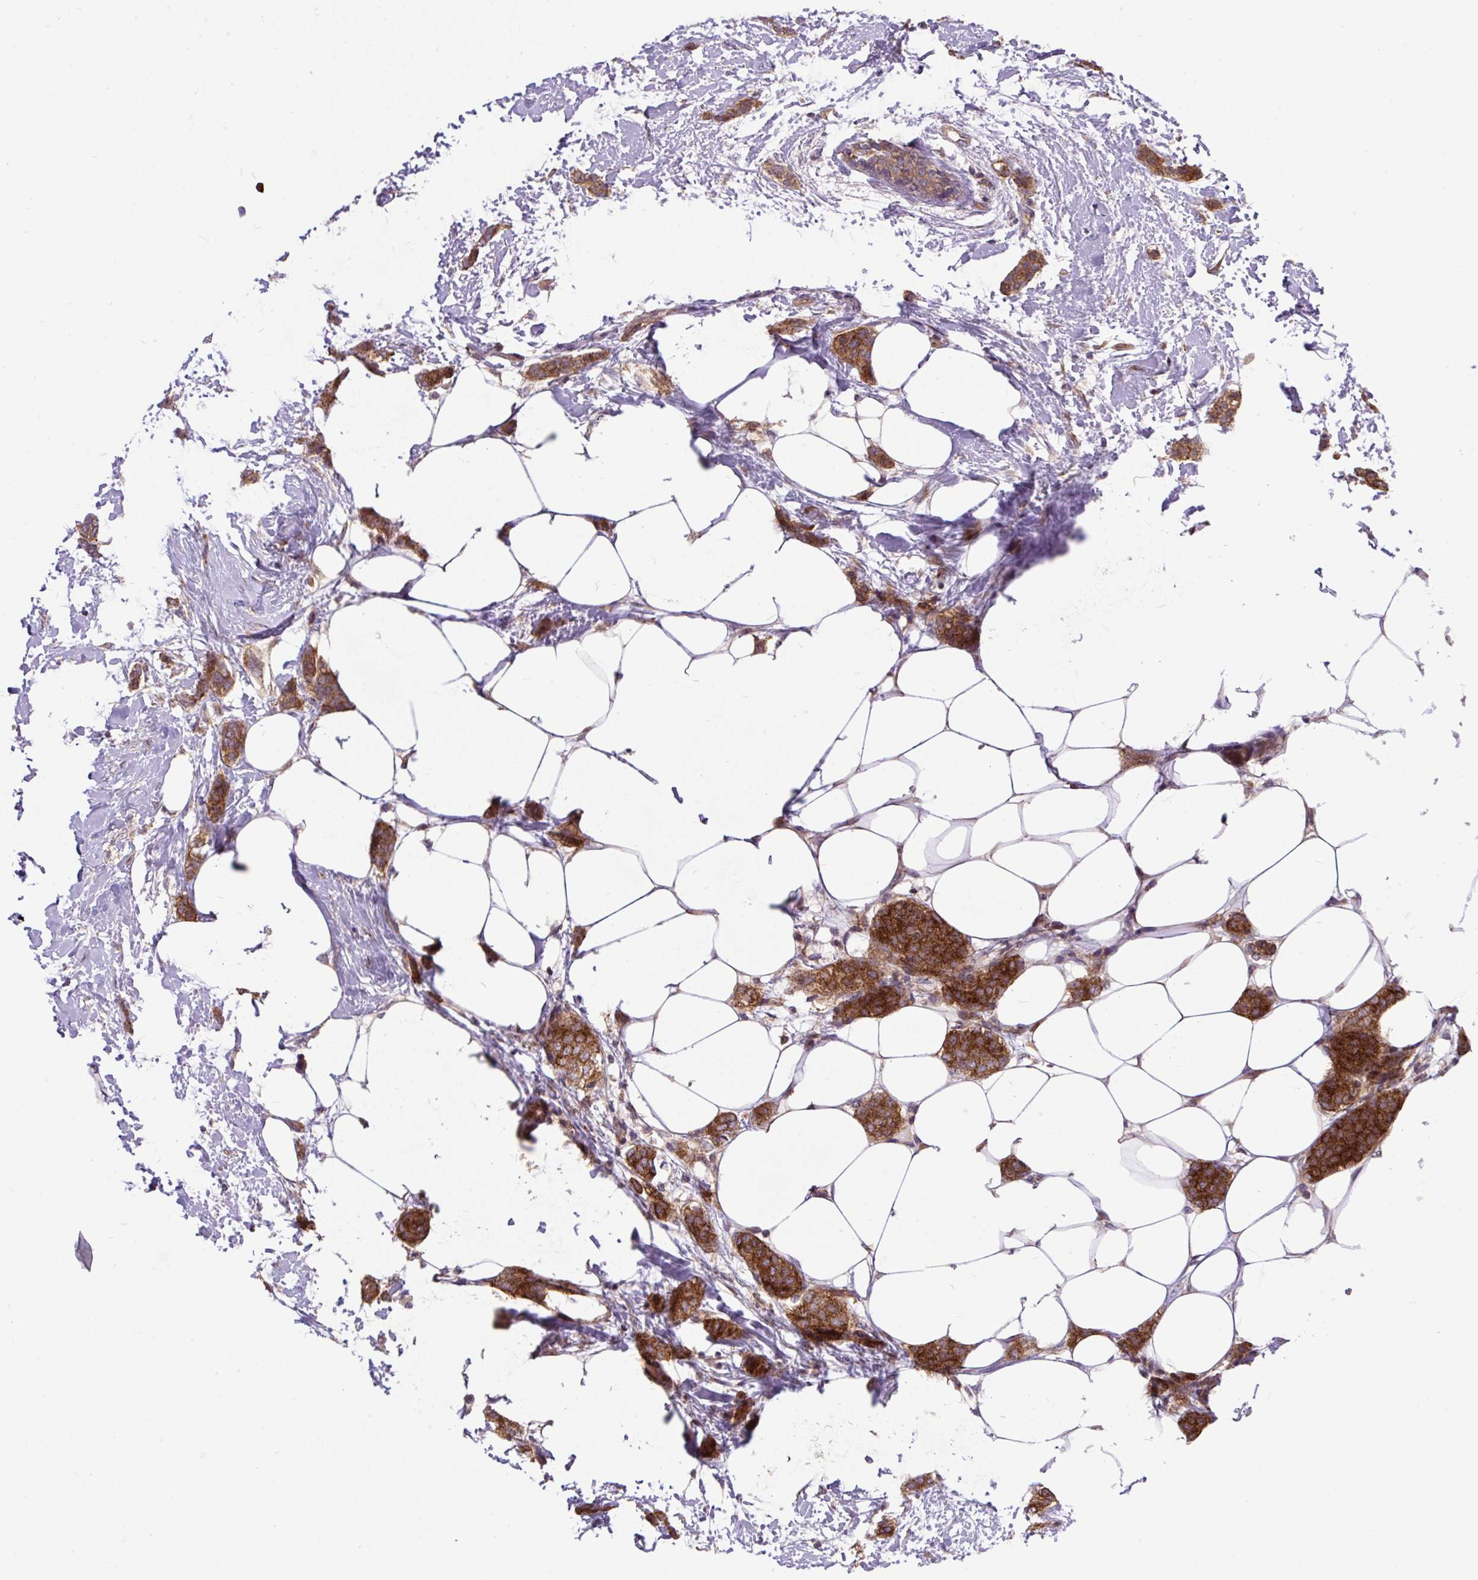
{"staining": {"intensity": "strong", "quantity": ">75%", "location": "cytoplasmic/membranous"}, "tissue": "breast cancer", "cell_type": "Tumor cells", "image_type": "cancer", "snomed": [{"axis": "morphology", "description": "Duct carcinoma"}, {"axis": "topography", "description": "Breast"}], "caption": "IHC histopathology image of neoplastic tissue: human breast cancer (infiltrating ductal carcinoma) stained using IHC shows high levels of strong protein expression localized specifically in the cytoplasmic/membranous of tumor cells, appearing as a cytoplasmic/membranous brown color.", "gene": "TRIM17", "patient": {"sex": "female", "age": 72}}